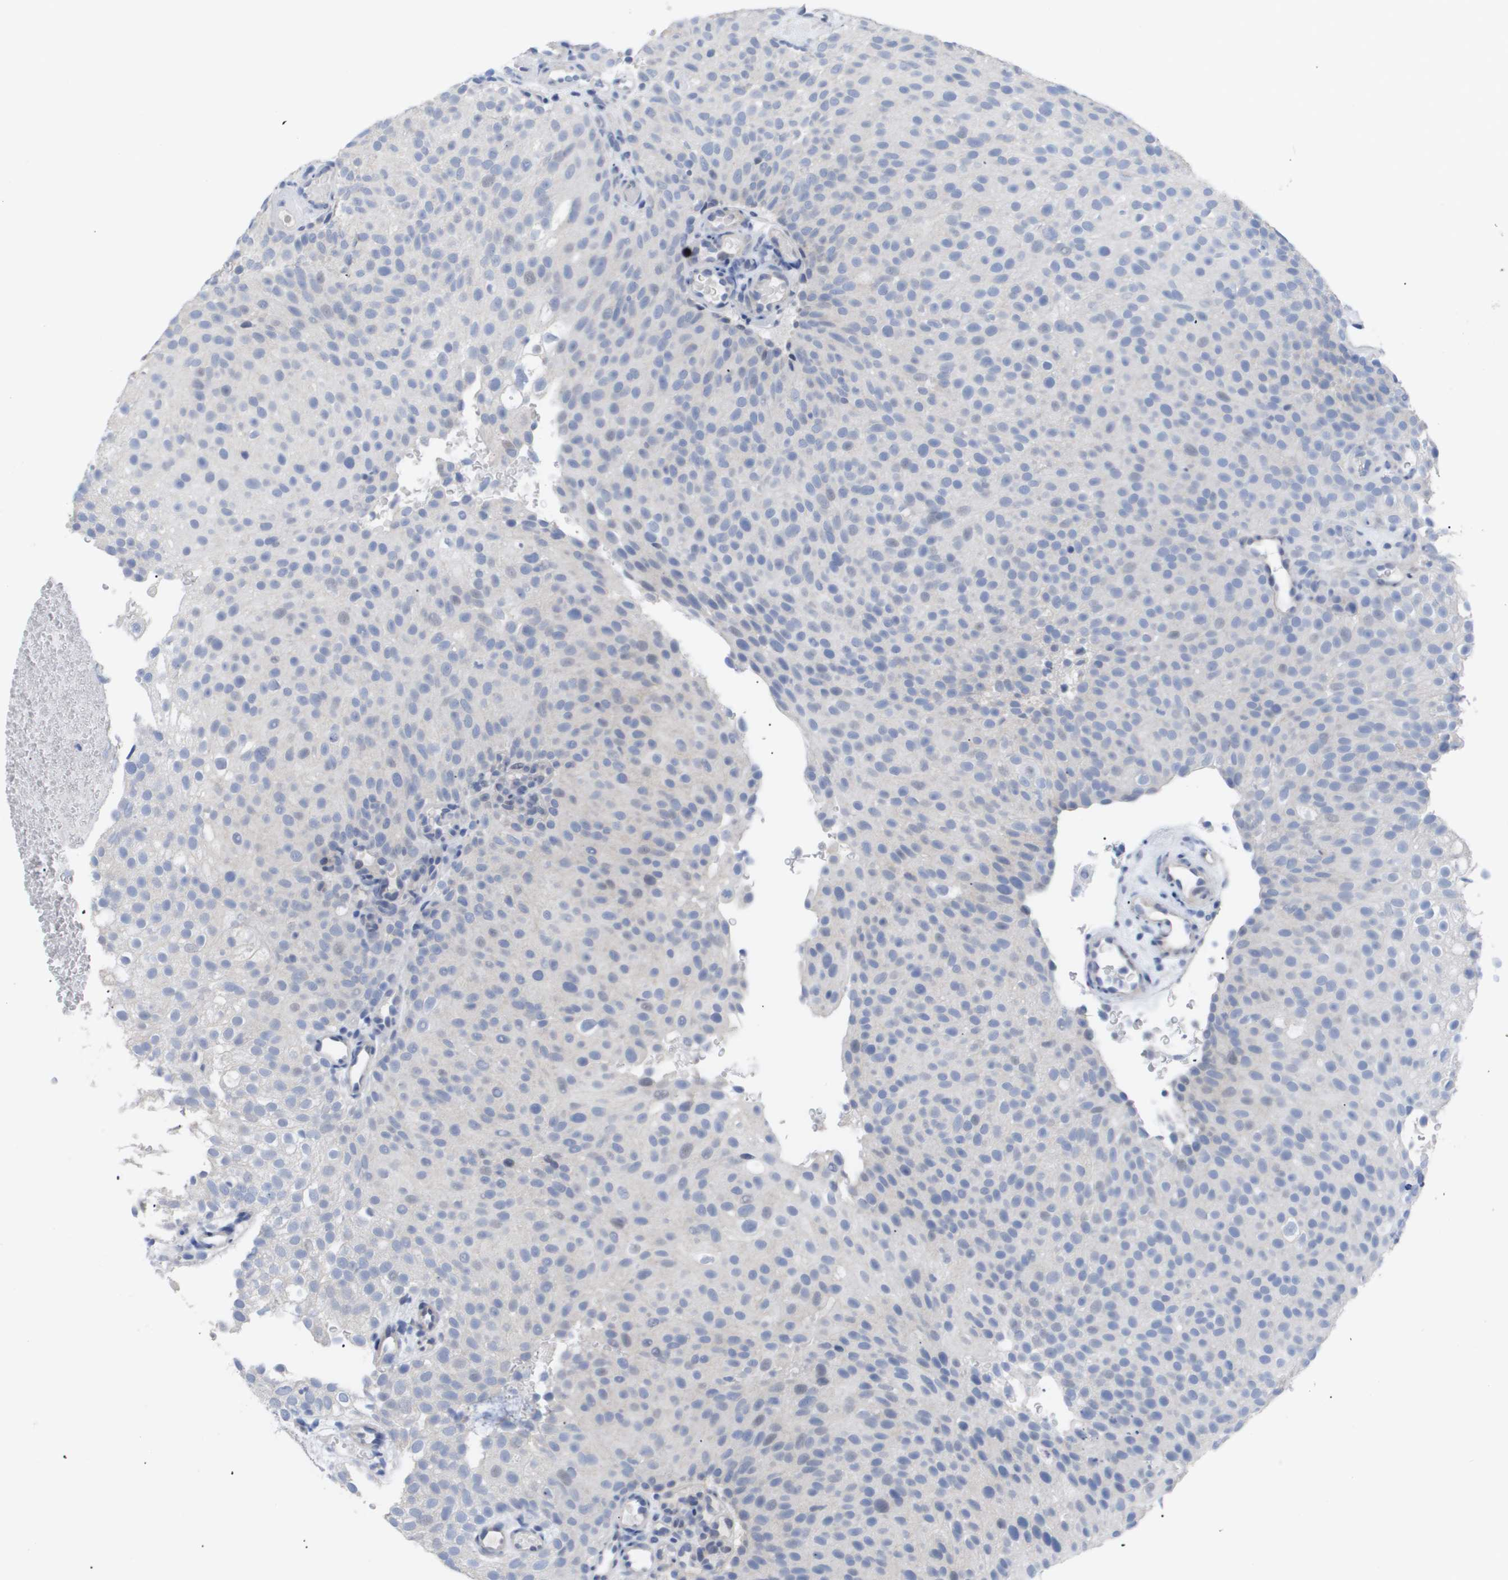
{"staining": {"intensity": "negative", "quantity": "none", "location": "none"}, "tissue": "urothelial cancer", "cell_type": "Tumor cells", "image_type": "cancer", "snomed": [{"axis": "morphology", "description": "Urothelial carcinoma, Low grade"}, {"axis": "topography", "description": "Urinary bladder"}], "caption": "Human low-grade urothelial carcinoma stained for a protein using IHC reveals no positivity in tumor cells.", "gene": "CAV3", "patient": {"sex": "male", "age": 78}}